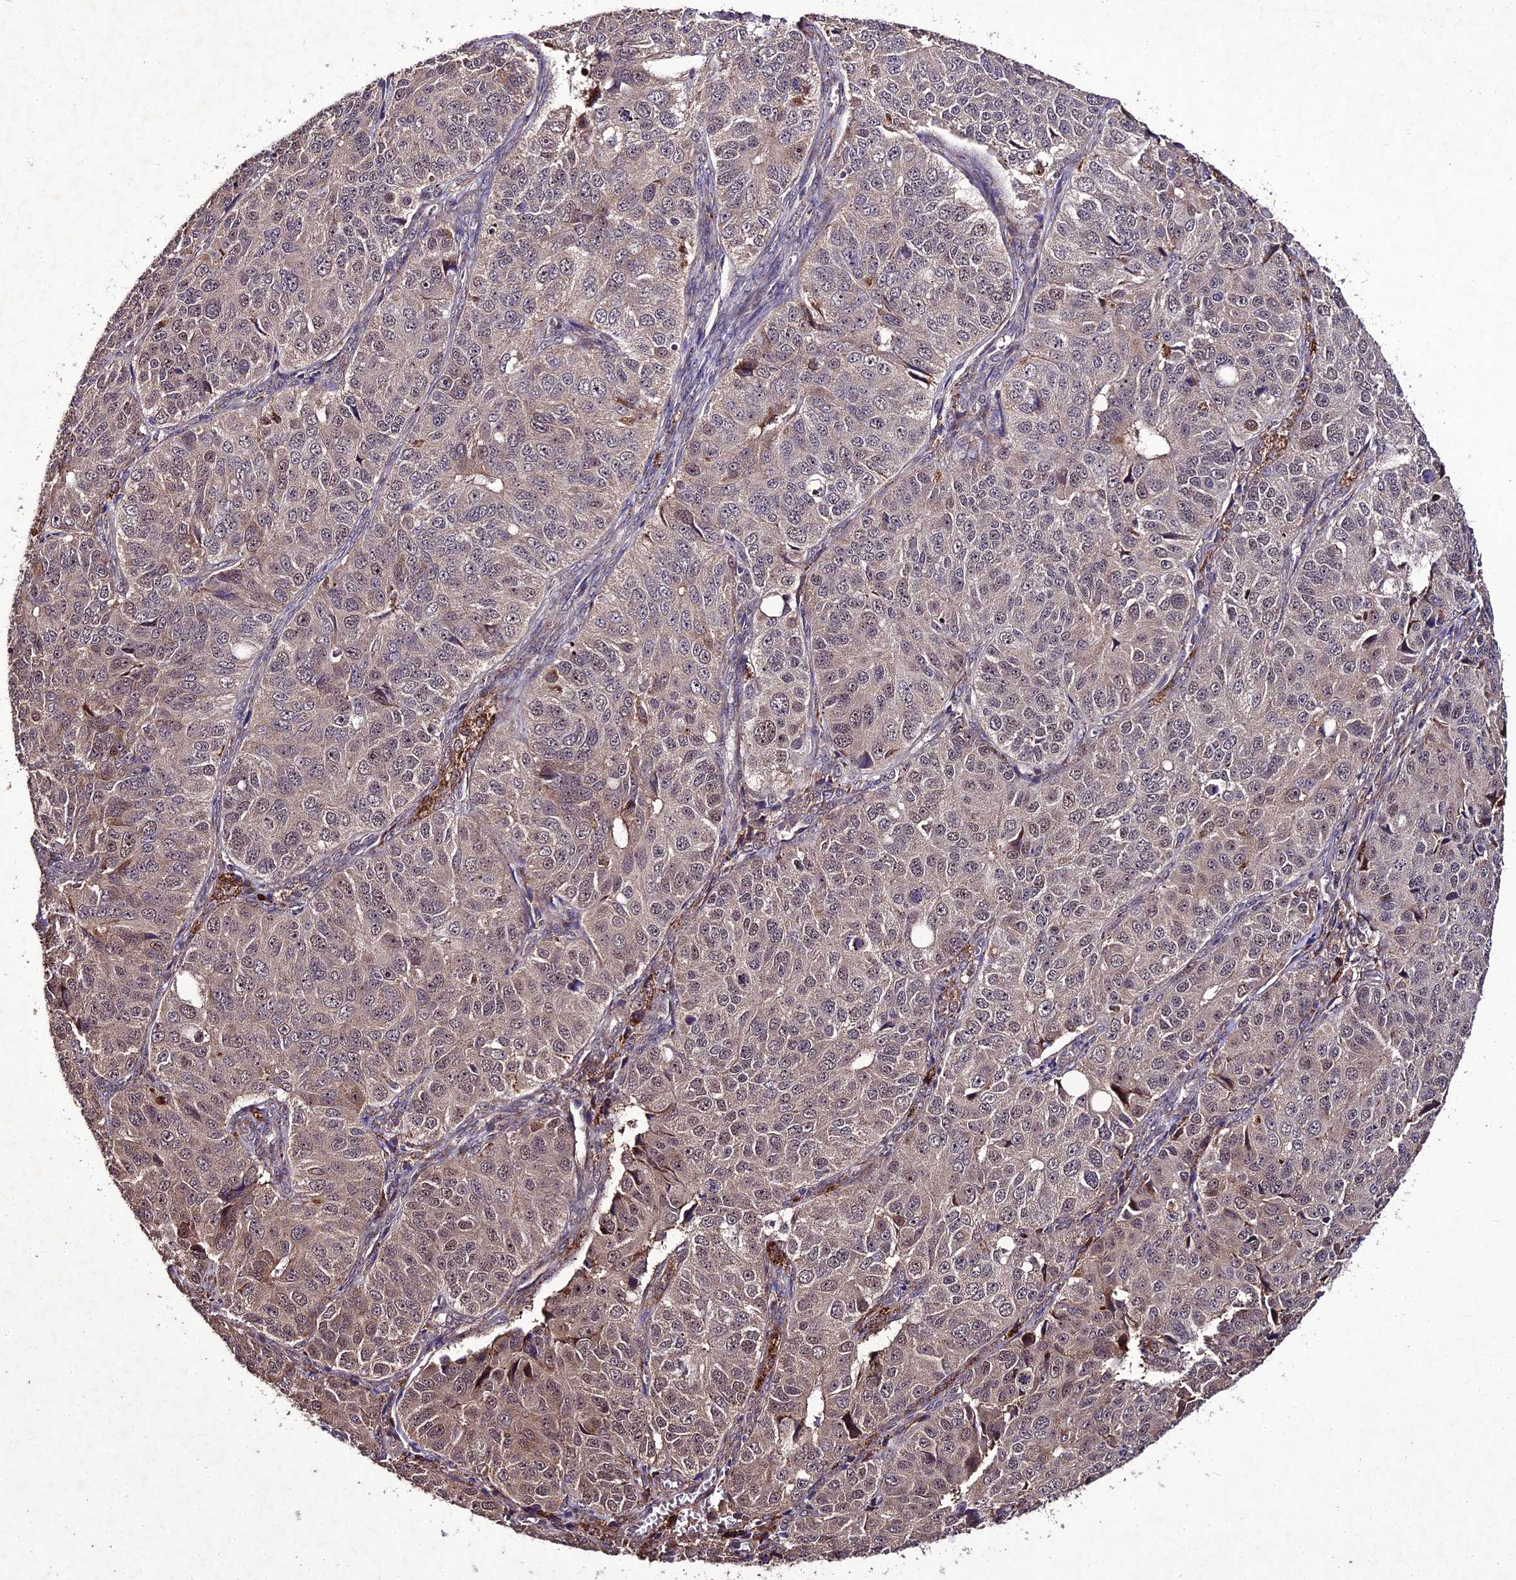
{"staining": {"intensity": "weak", "quantity": "25%-75%", "location": "cytoplasmic/membranous,nuclear"}, "tissue": "ovarian cancer", "cell_type": "Tumor cells", "image_type": "cancer", "snomed": [{"axis": "morphology", "description": "Carcinoma, endometroid"}, {"axis": "topography", "description": "Ovary"}], "caption": "A histopathology image of human ovarian endometroid carcinoma stained for a protein reveals weak cytoplasmic/membranous and nuclear brown staining in tumor cells.", "gene": "ZNF766", "patient": {"sex": "female", "age": 51}}